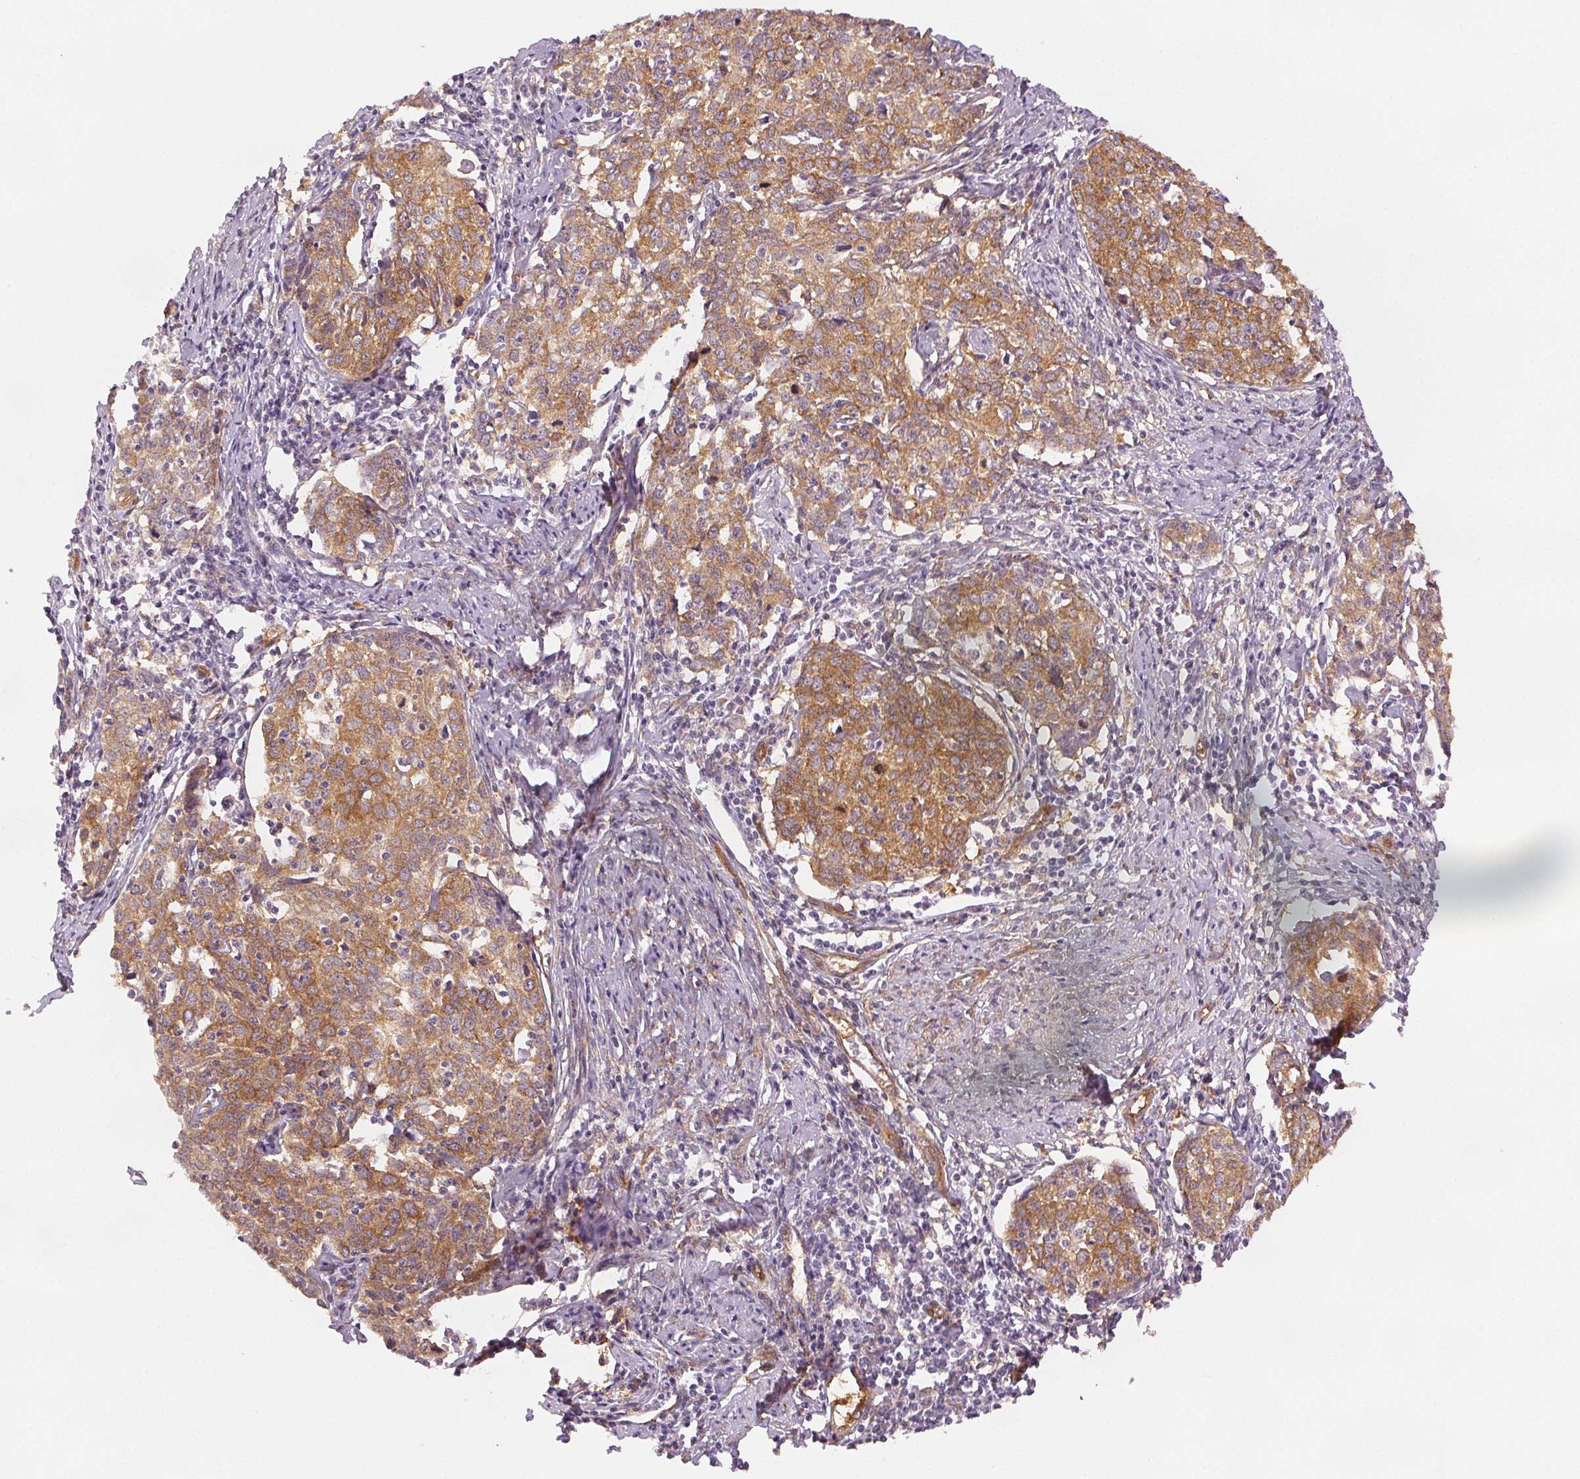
{"staining": {"intensity": "moderate", "quantity": ">75%", "location": "cytoplasmic/membranous"}, "tissue": "cervical cancer", "cell_type": "Tumor cells", "image_type": "cancer", "snomed": [{"axis": "morphology", "description": "Squamous cell carcinoma, NOS"}, {"axis": "topography", "description": "Cervix"}], "caption": "Brown immunohistochemical staining in cervical cancer demonstrates moderate cytoplasmic/membranous expression in about >75% of tumor cells.", "gene": "DIAPH2", "patient": {"sex": "female", "age": 62}}